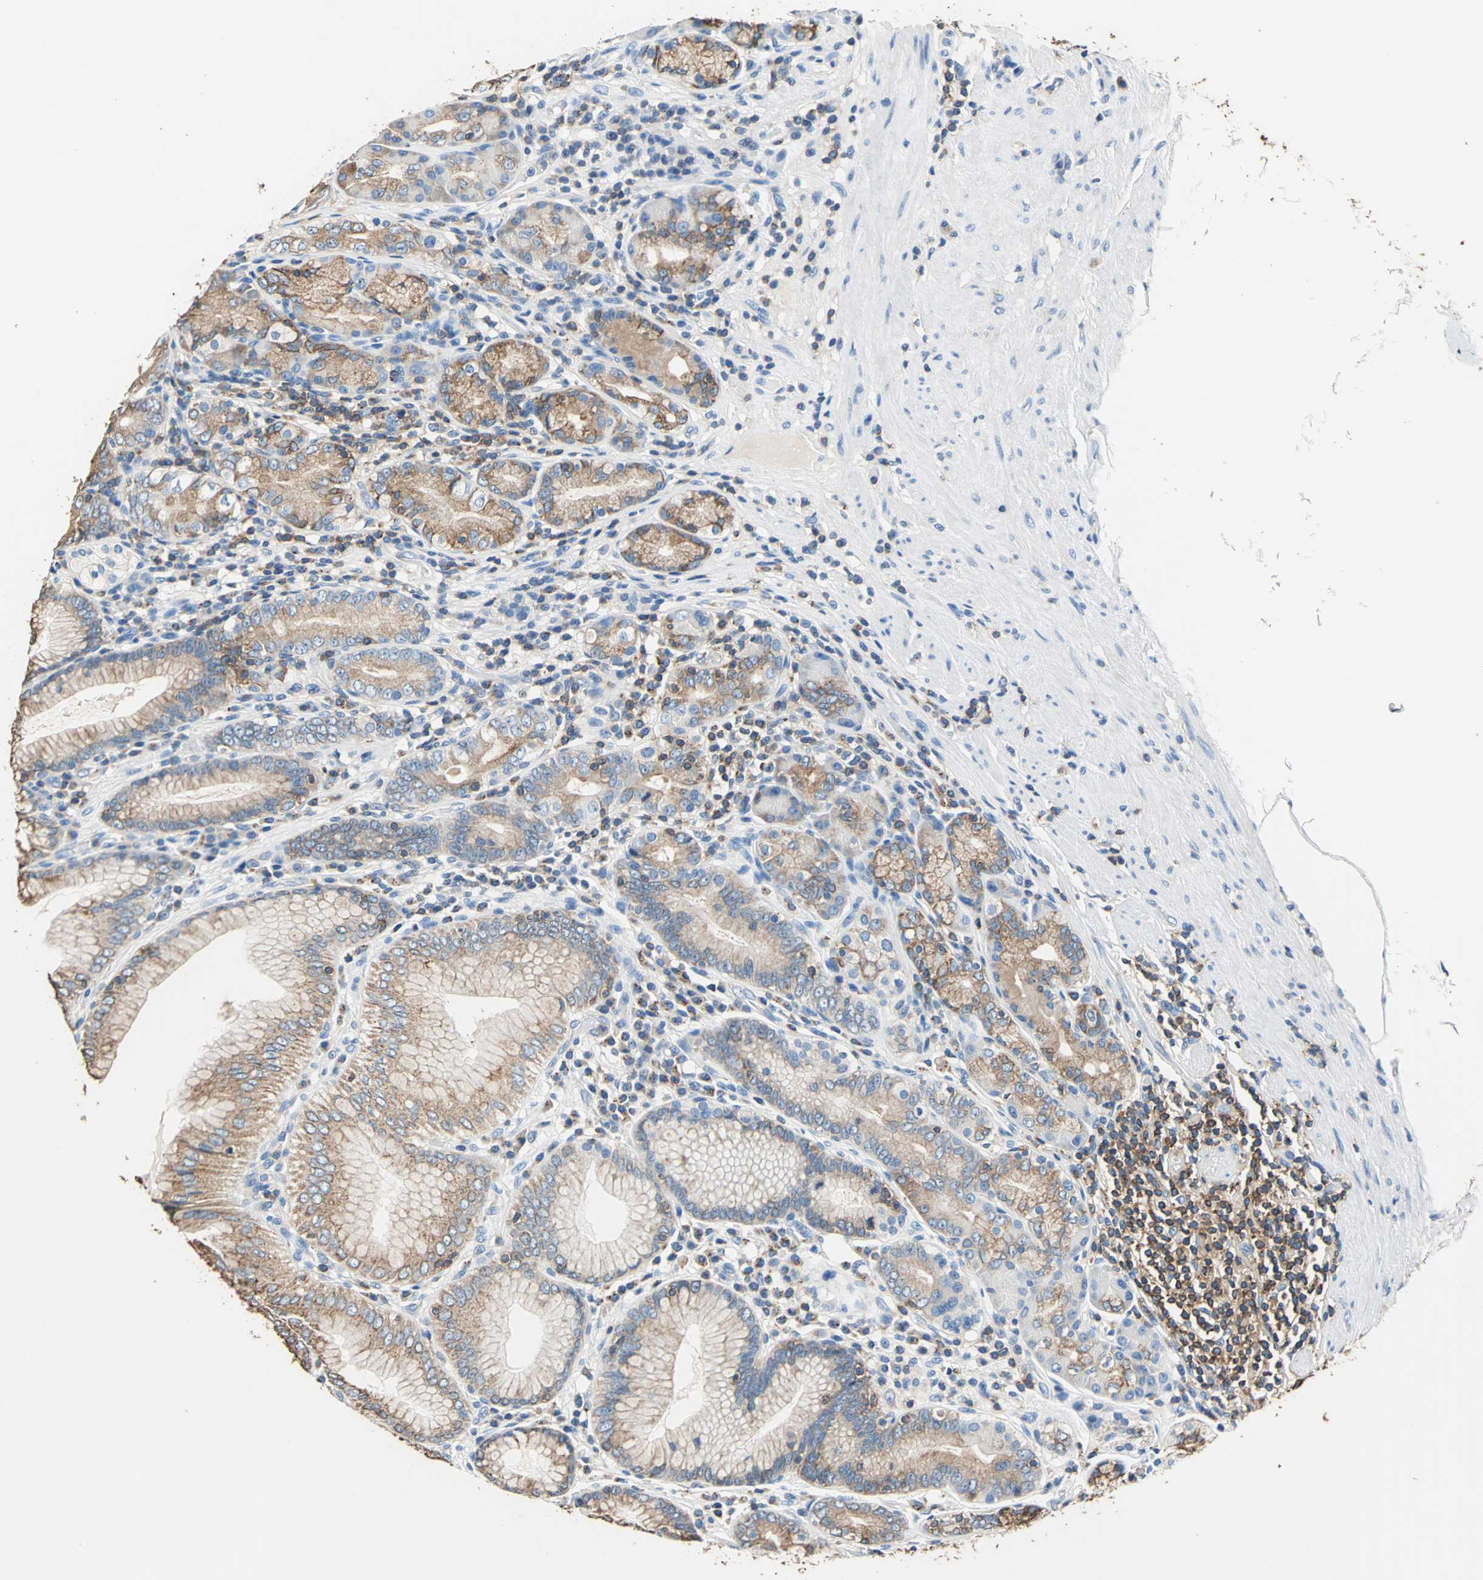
{"staining": {"intensity": "strong", "quantity": ">75%", "location": "cytoplasmic/membranous"}, "tissue": "stomach", "cell_type": "Glandular cells", "image_type": "normal", "snomed": [{"axis": "morphology", "description": "Normal tissue, NOS"}, {"axis": "topography", "description": "Stomach, lower"}], "caption": "A brown stain labels strong cytoplasmic/membranous positivity of a protein in glandular cells of normal stomach. (Stains: DAB in brown, nuclei in blue, Microscopy: brightfield microscopy at high magnification).", "gene": "SEPTIN11", "patient": {"sex": "female", "age": 76}}